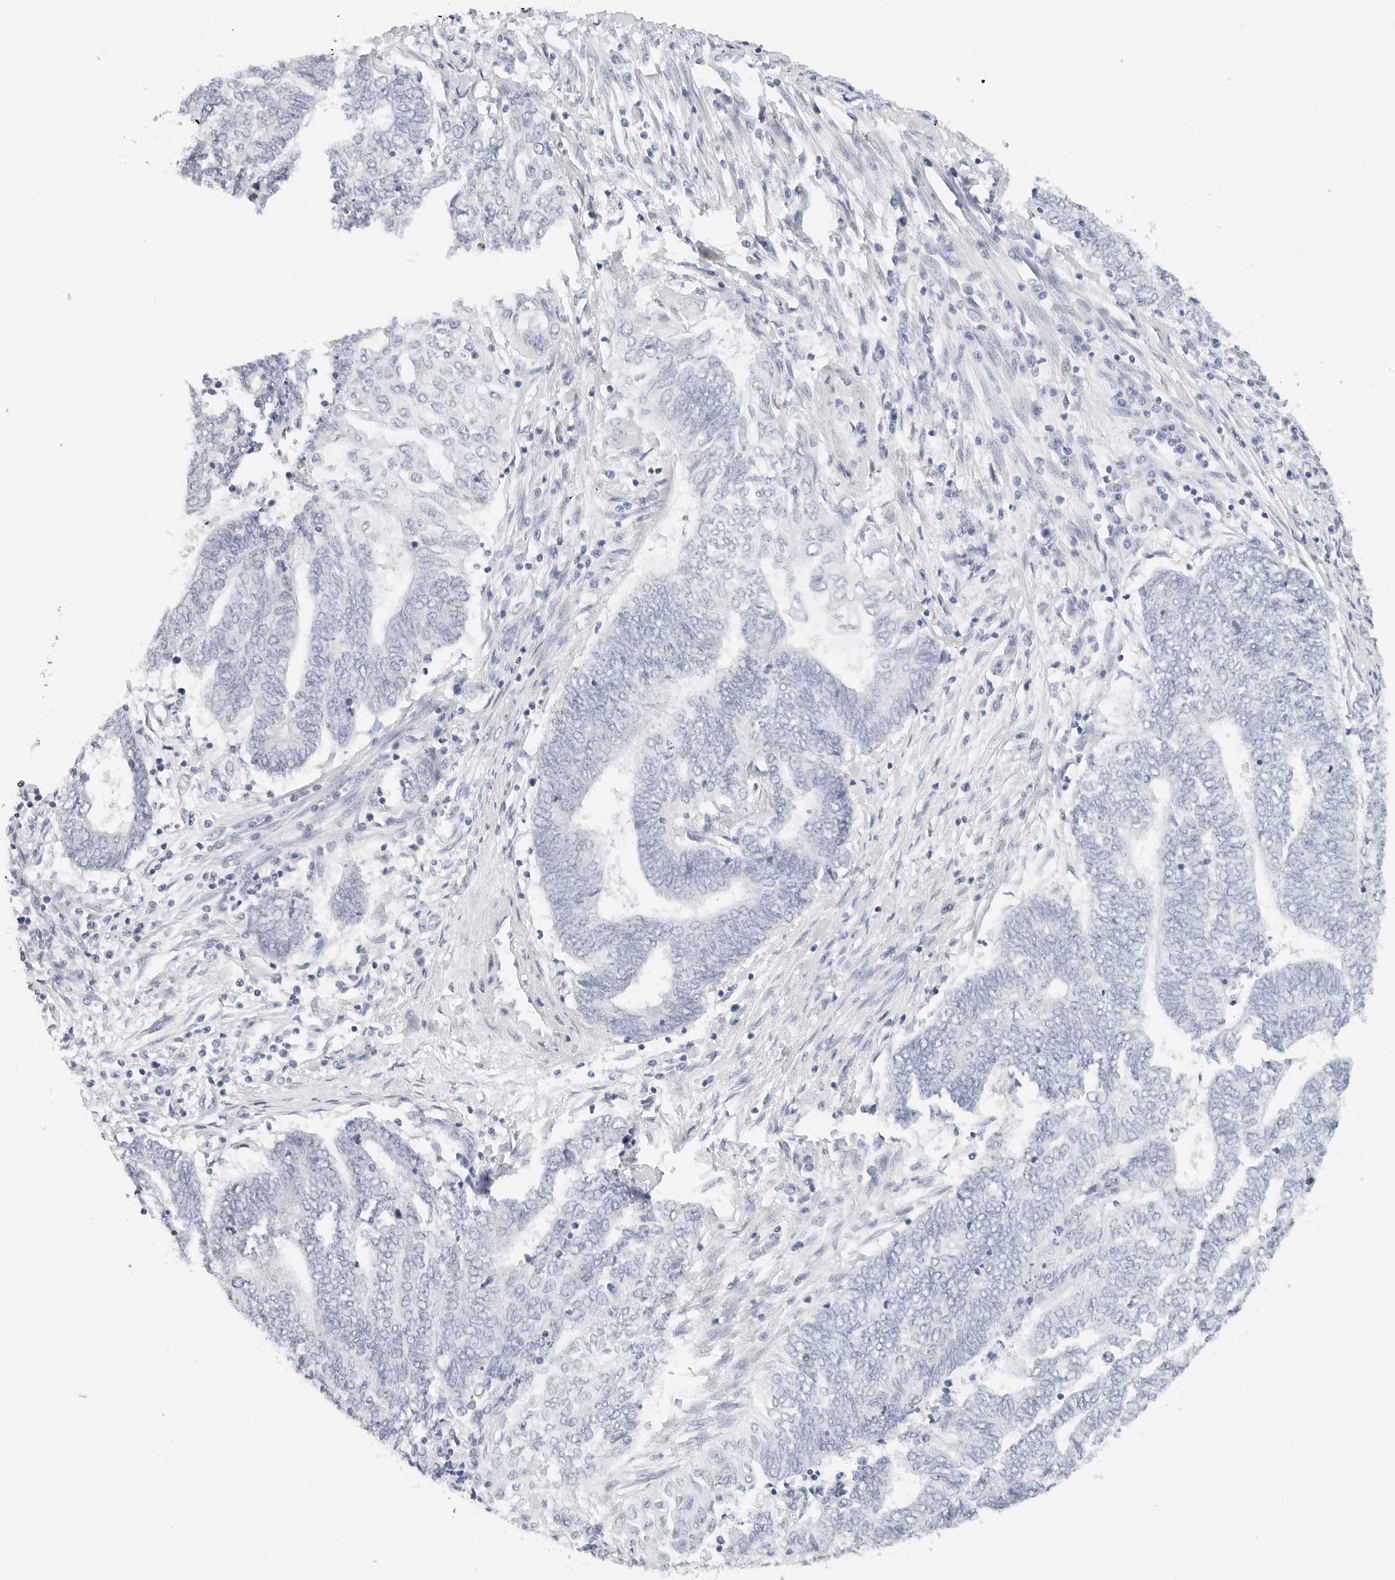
{"staining": {"intensity": "negative", "quantity": "none", "location": "none"}, "tissue": "endometrial cancer", "cell_type": "Tumor cells", "image_type": "cancer", "snomed": [{"axis": "morphology", "description": "Adenocarcinoma, NOS"}, {"axis": "topography", "description": "Uterus"}, {"axis": "topography", "description": "Endometrium"}], "caption": "Photomicrograph shows no protein expression in tumor cells of adenocarcinoma (endometrial) tissue.", "gene": "NTMT2", "patient": {"sex": "female", "age": 70}}